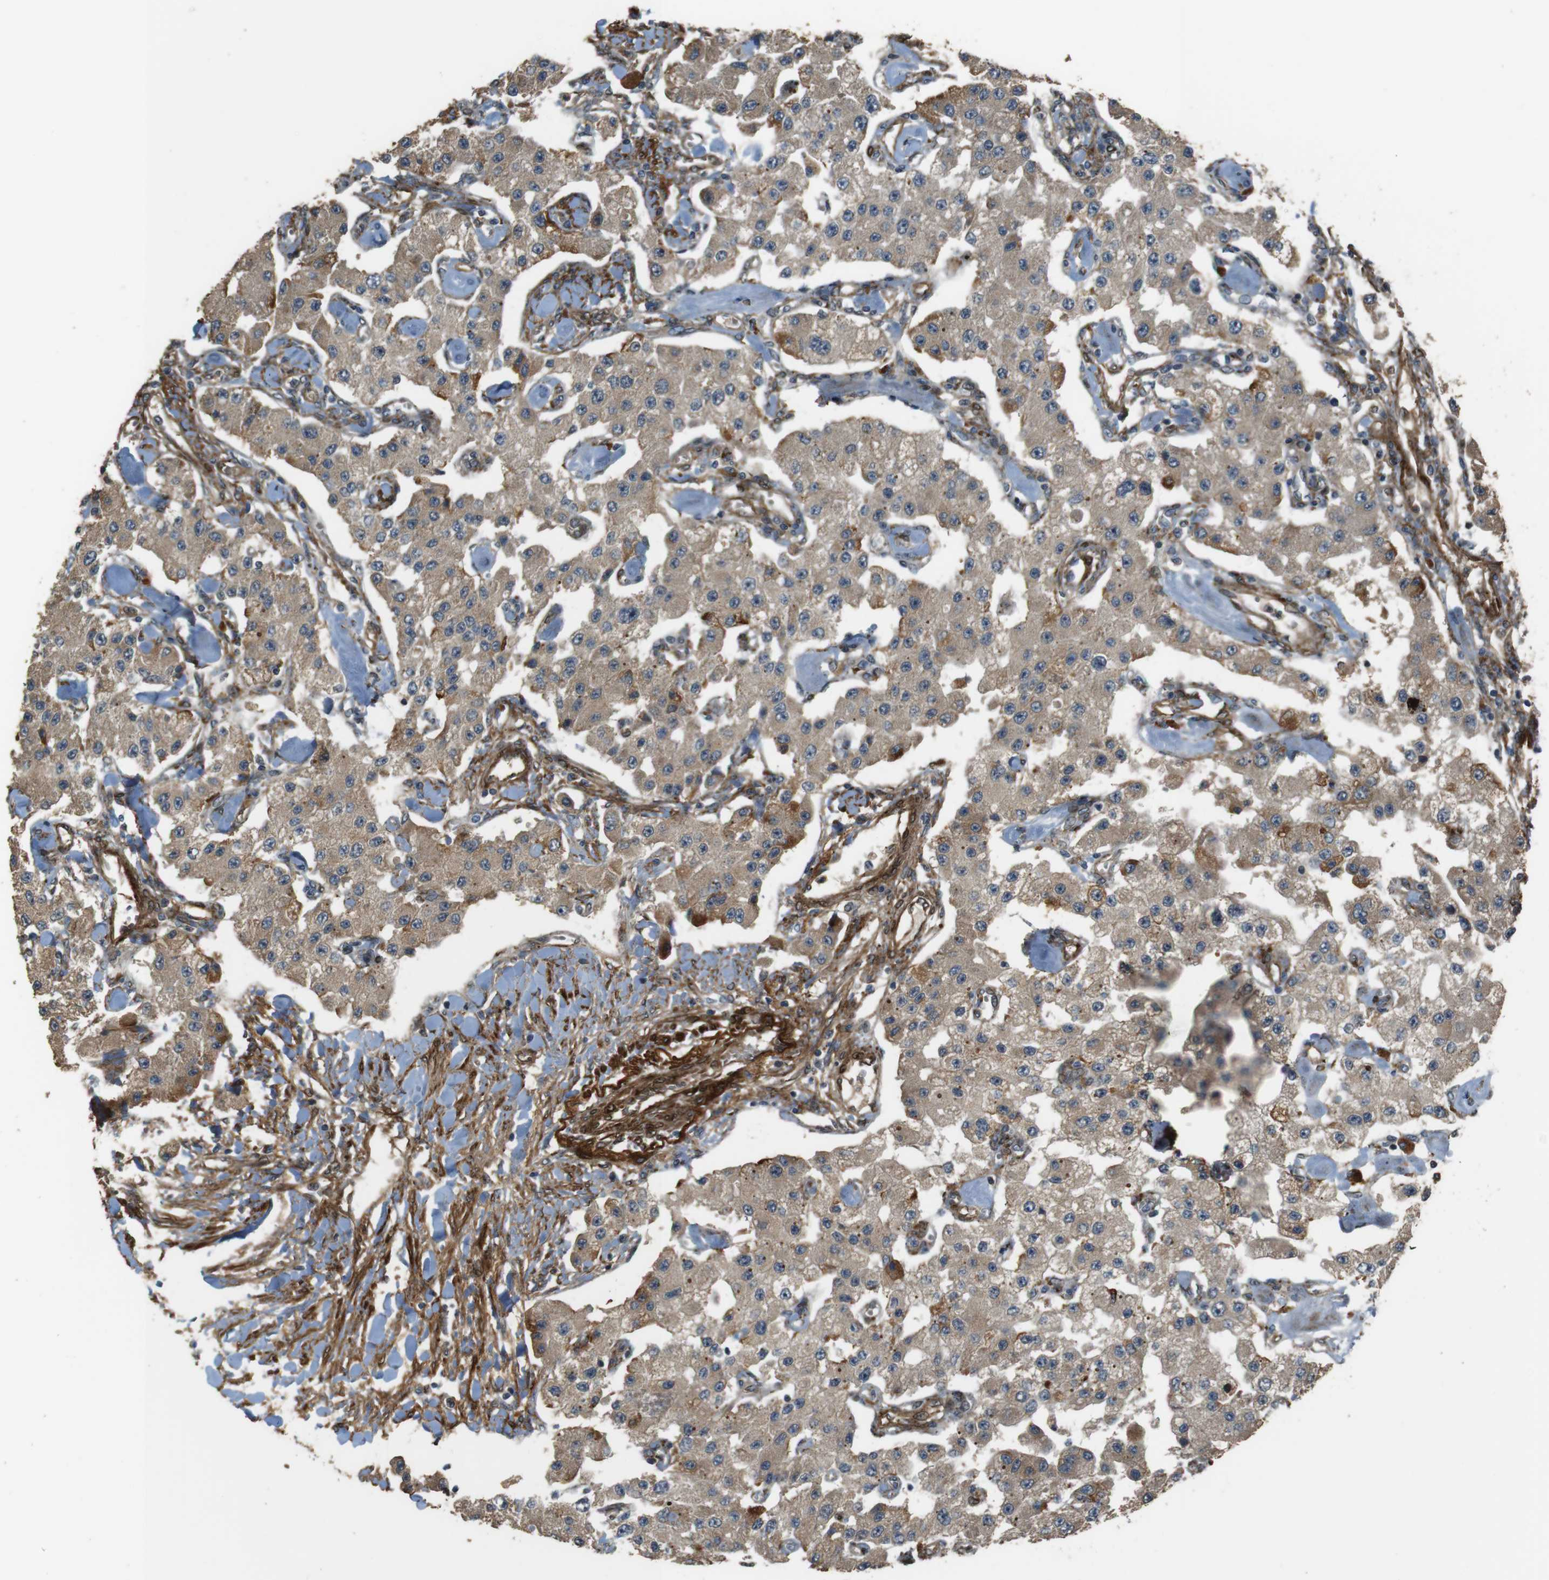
{"staining": {"intensity": "moderate", "quantity": ">75%", "location": "cytoplasmic/membranous"}, "tissue": "carcinoid", "cell_type": "Tumor cells", "image_type": "cancer", "snomed": [{"axis": "morphology", "description": "Carcinoid, malignant, NOS"}, {"axis": "topography", "description": "Pancreas"}], "caption": "Immunohistochemistry of human carcinoid displays medium levels of moderate cytoplasmic/membranous expression in approximately >75% of tumor cells. (Stains: DAB in brown, nuclei in blue, Microscopy: brightfield microscopy at high magnification).", "gene": "MSRB3", "patient": {"sex": "male", "age": 41}}